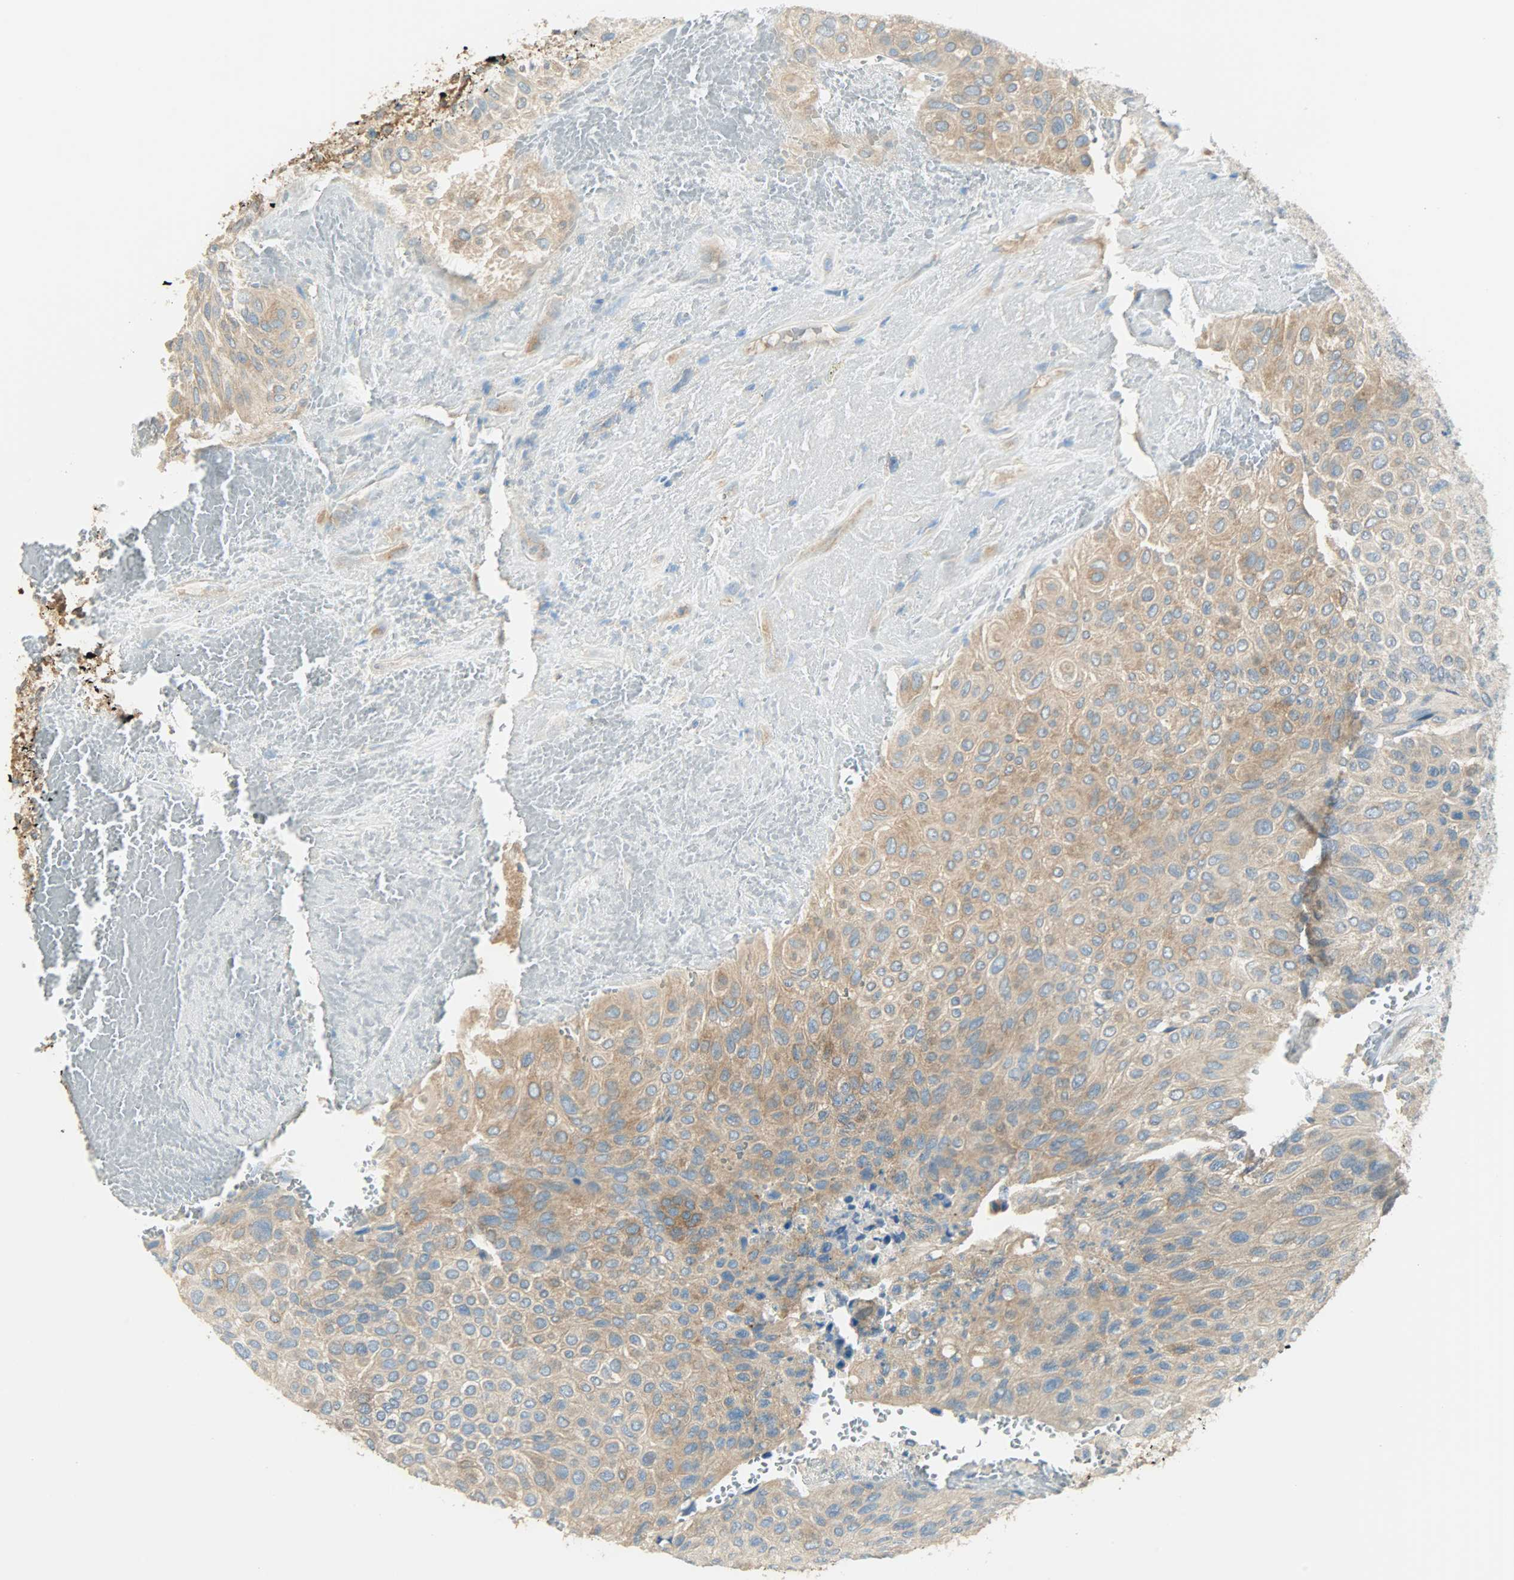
{"staining": {"intensity": "moderate", "quantity": ">75%", "location": "cytoplasmic/membranous"}, "tissue": "urothelial cancer", "cell_type": "Tumor cells", "image_type": "cancer", "snomed": [{"axis": "morphology", "description": "Urothelial carcinoma, High grade"}, {"axis": "topography", "description": "Urinary bladder"}], "caption": "IHC of urothelial cancer displays medium levels of moderate cytoplasmic/membranous positivity in about >75% of tumor cells. (IHC, brightfield microscopy, high magnification).", "gene": "TSC22D2", "patient": {"sex": "male", "age": 66}}